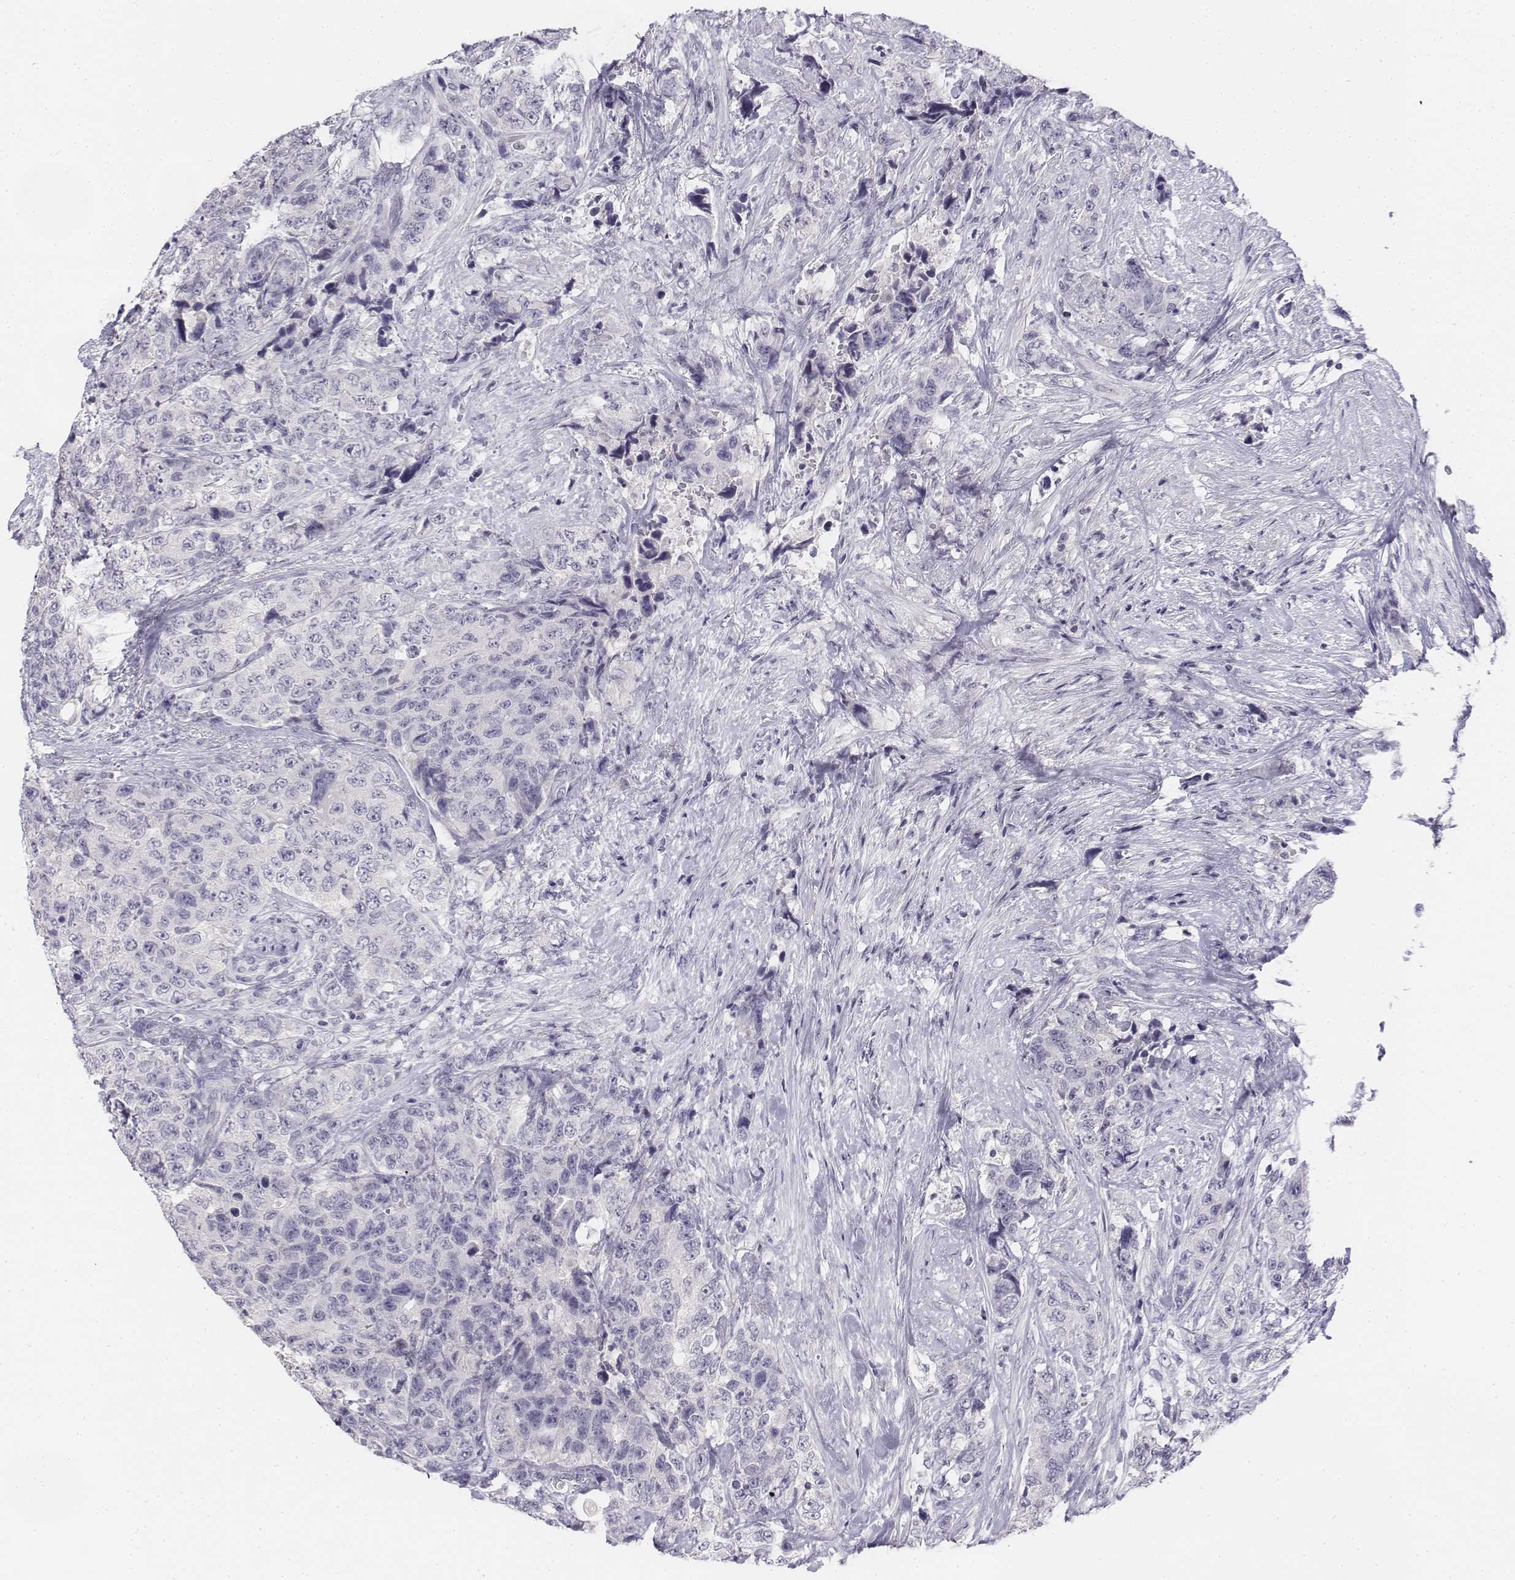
{"staining": {"intensity": "negative", "quantity": "none", "location": "none"}, "tissue": "urothelial cancer", "cell_type": "Tumor cells", "image_type": "cancer", "snomed": [{"axis": "morphology", "description": "Urothelial carcinoma, High grade"}, {"axis": "topography", "description": "Urinary bladder"}], "caption": "Tumor cells show no significant protein expression in urothelial cancer.", "gene": "UCN2", "patient": {"sex": "female", "age": 78}}